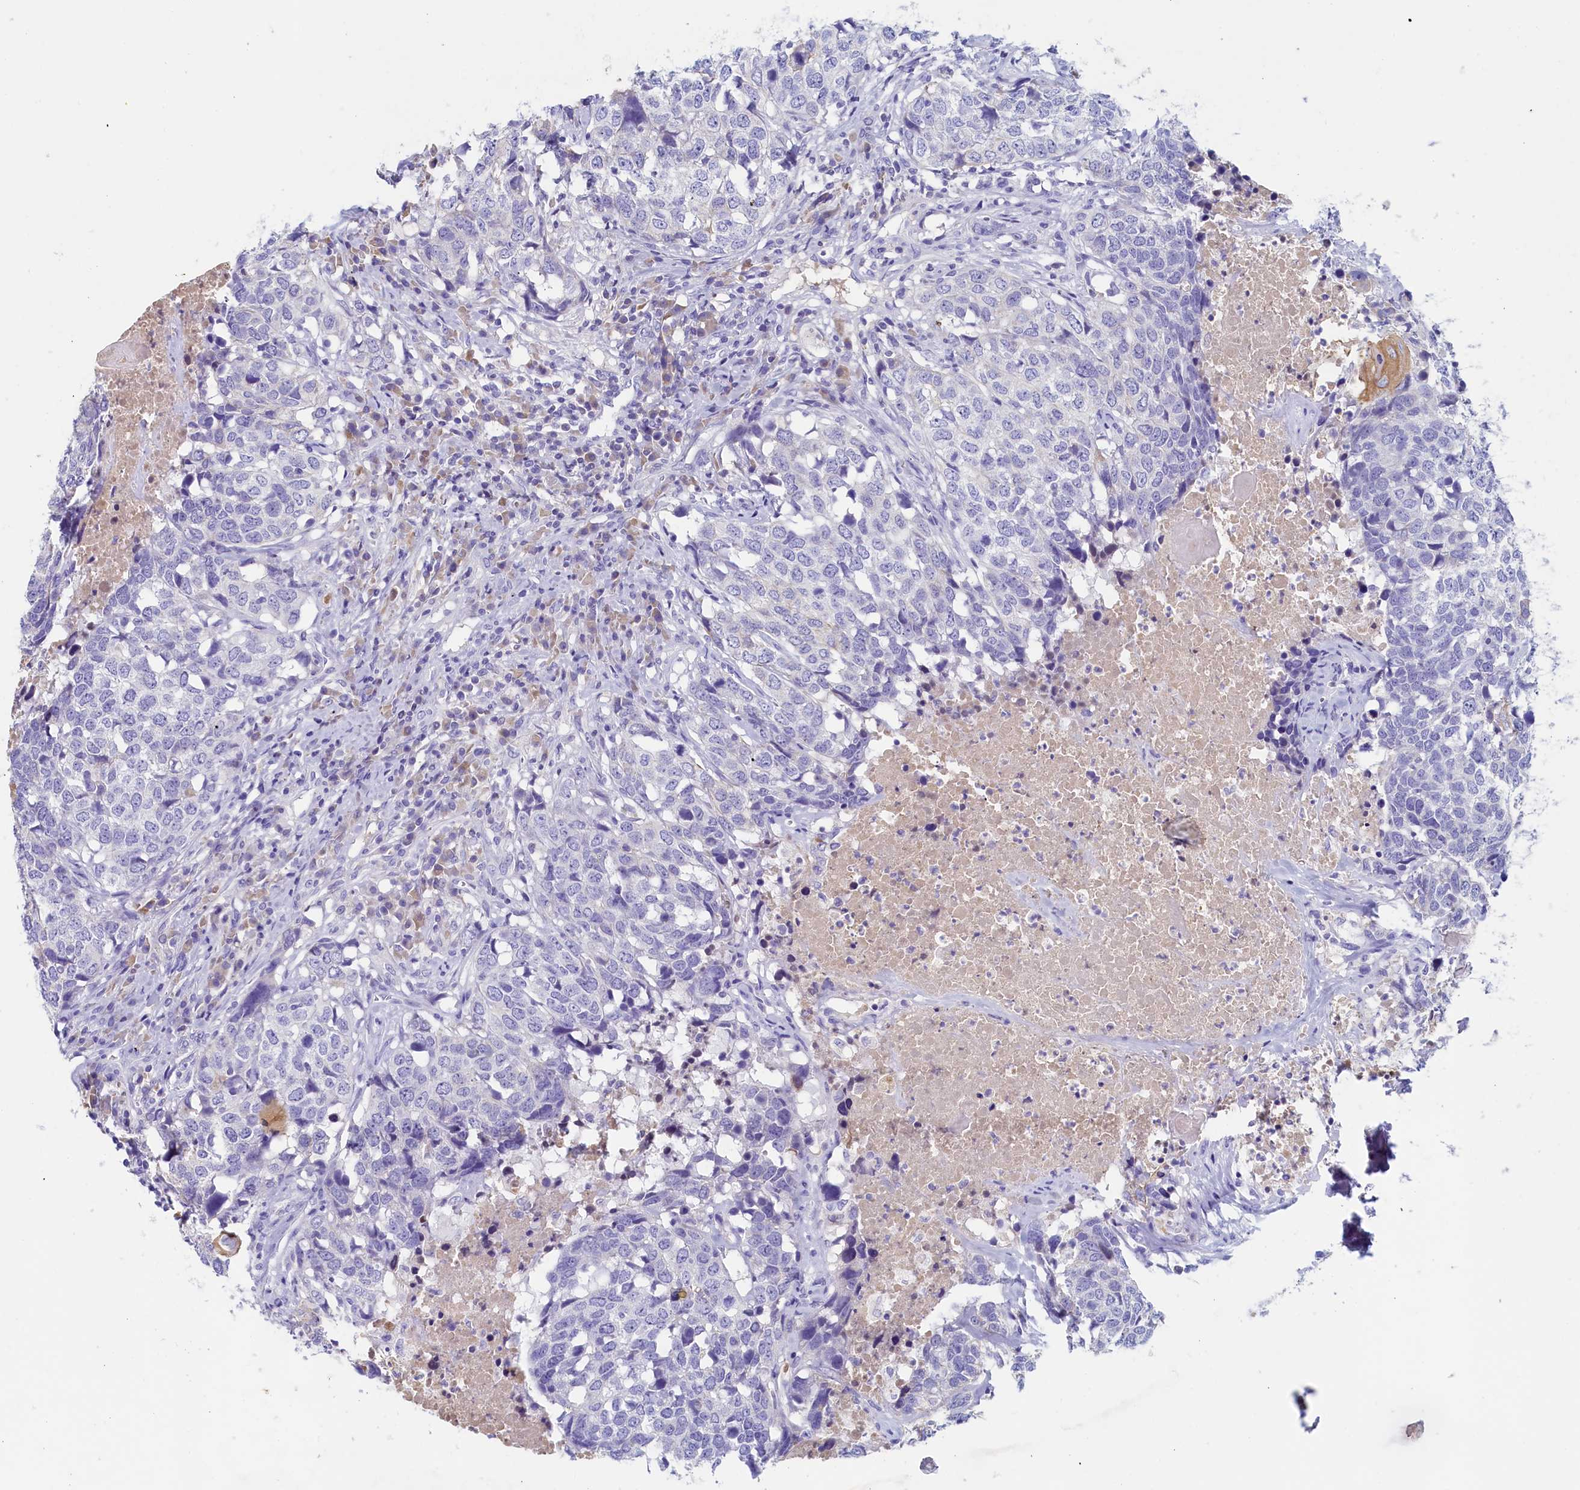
{"staining": {"intensity": "negative", "quantity": "none", "location": "none"}, "tissue": "head and neck cancer", "cell_type": "Tumor cells", "image_type": "cancer", "snomed": [{"axis": "morphology", "description": "Squamous cell carcinoma, NOS"}, {"axis": "topography", "description": "Head-Neck"}], "caption": "Histopathology image shows no protein staining in tumor cells of head and neck squamous cell carcinoma tissue.", "gene": "GUCA1C", "patient": {"sex": "male", "age": 66}}